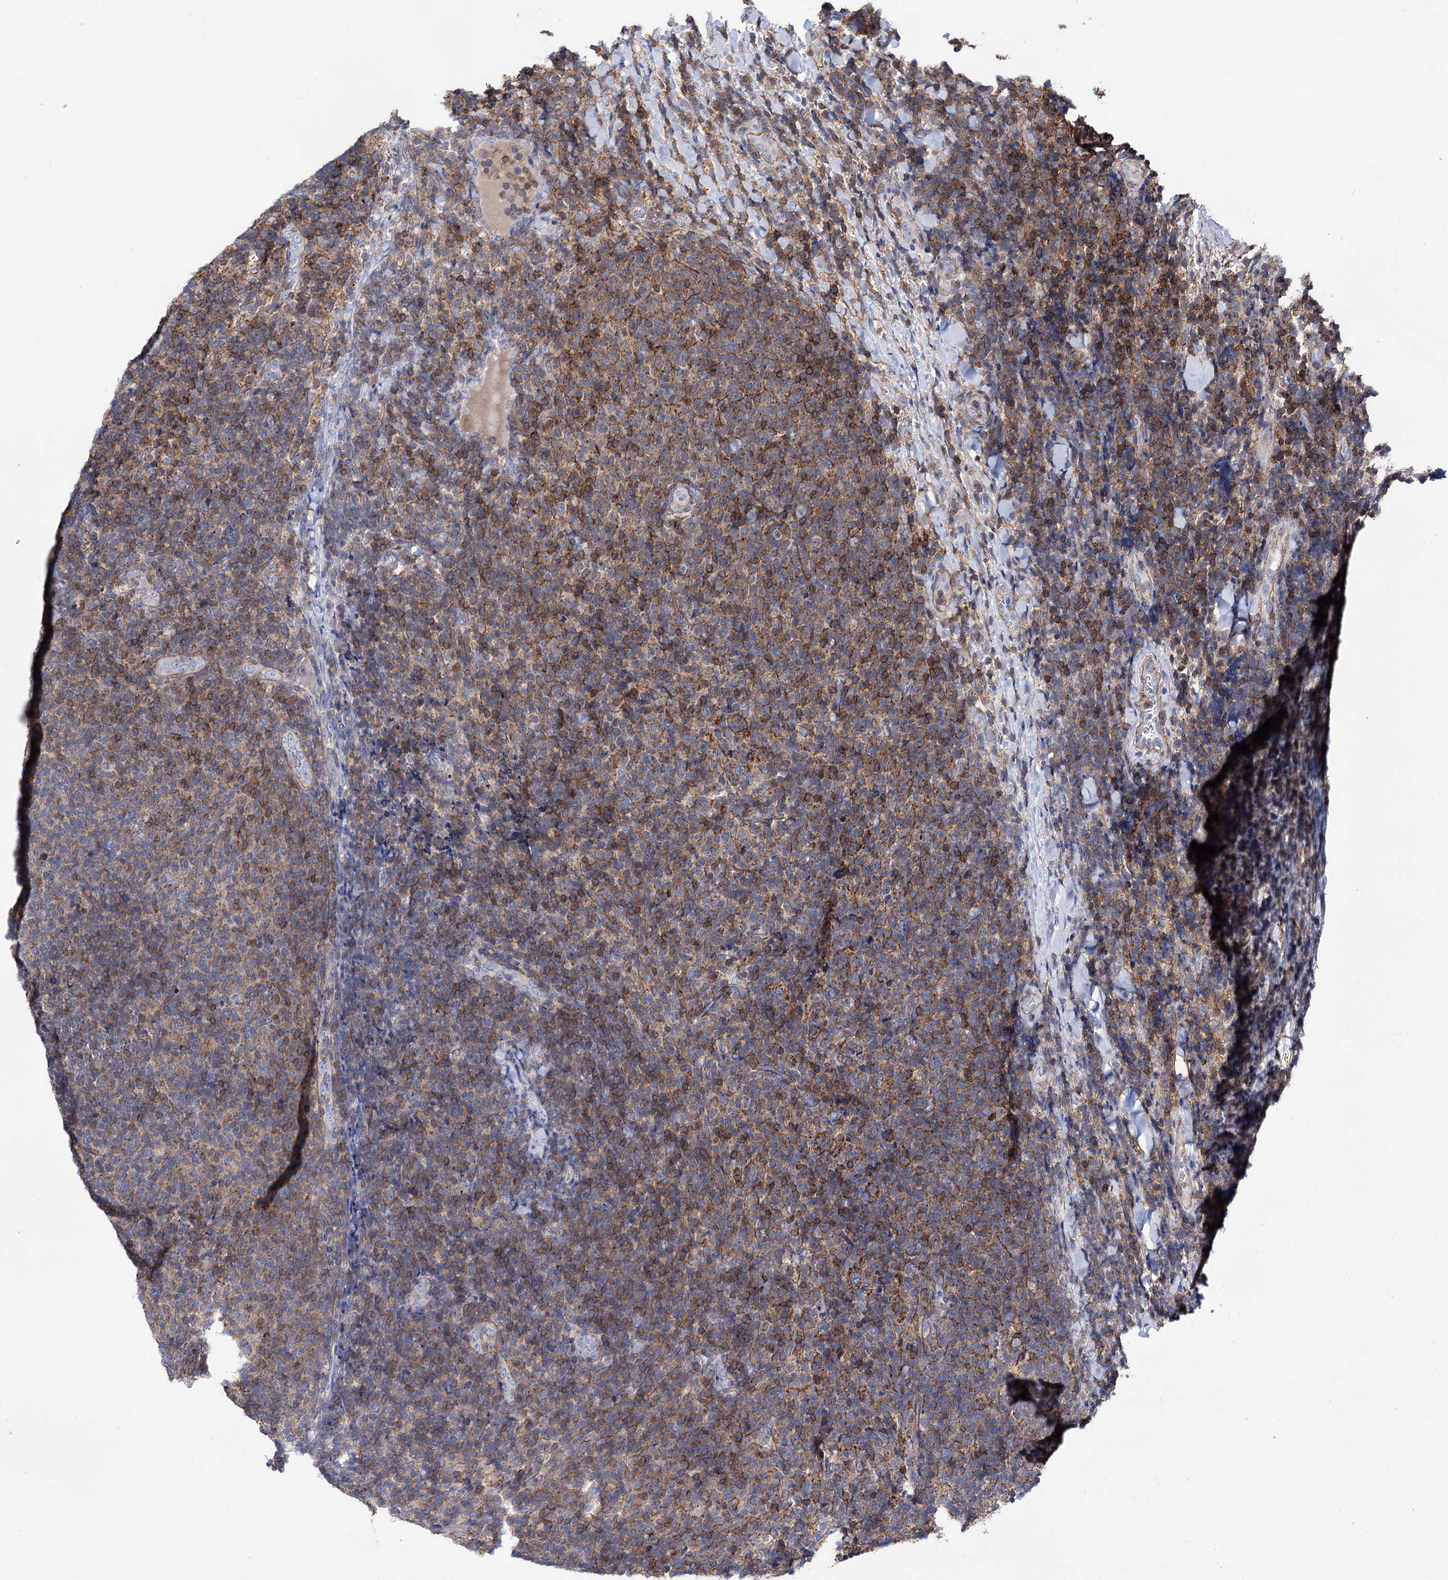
{"staining": {"intensity": "weak", "quantity": "25%-75%", "location": "cytoplasmic/membranous"}, "tissue": "lymphoma", "cell_type": "Tumor cells", "image_type": "cancer", "snomed": [{"axis": "morphology", "description": "Malignant lymphoma, non-Hodgkin's type, Low grade"}, {"axis": "topography", "description": "Lymph node"}], "caption": "Protein expression analysis of human low-grade malignant lymphoma, non-Hodgkin's type reveals weak cytoplasmic/membranous expression in about 25%-75% of tumor cells.", "gene": "DEF6", "patient": {"sex": "male", "age": 66}}